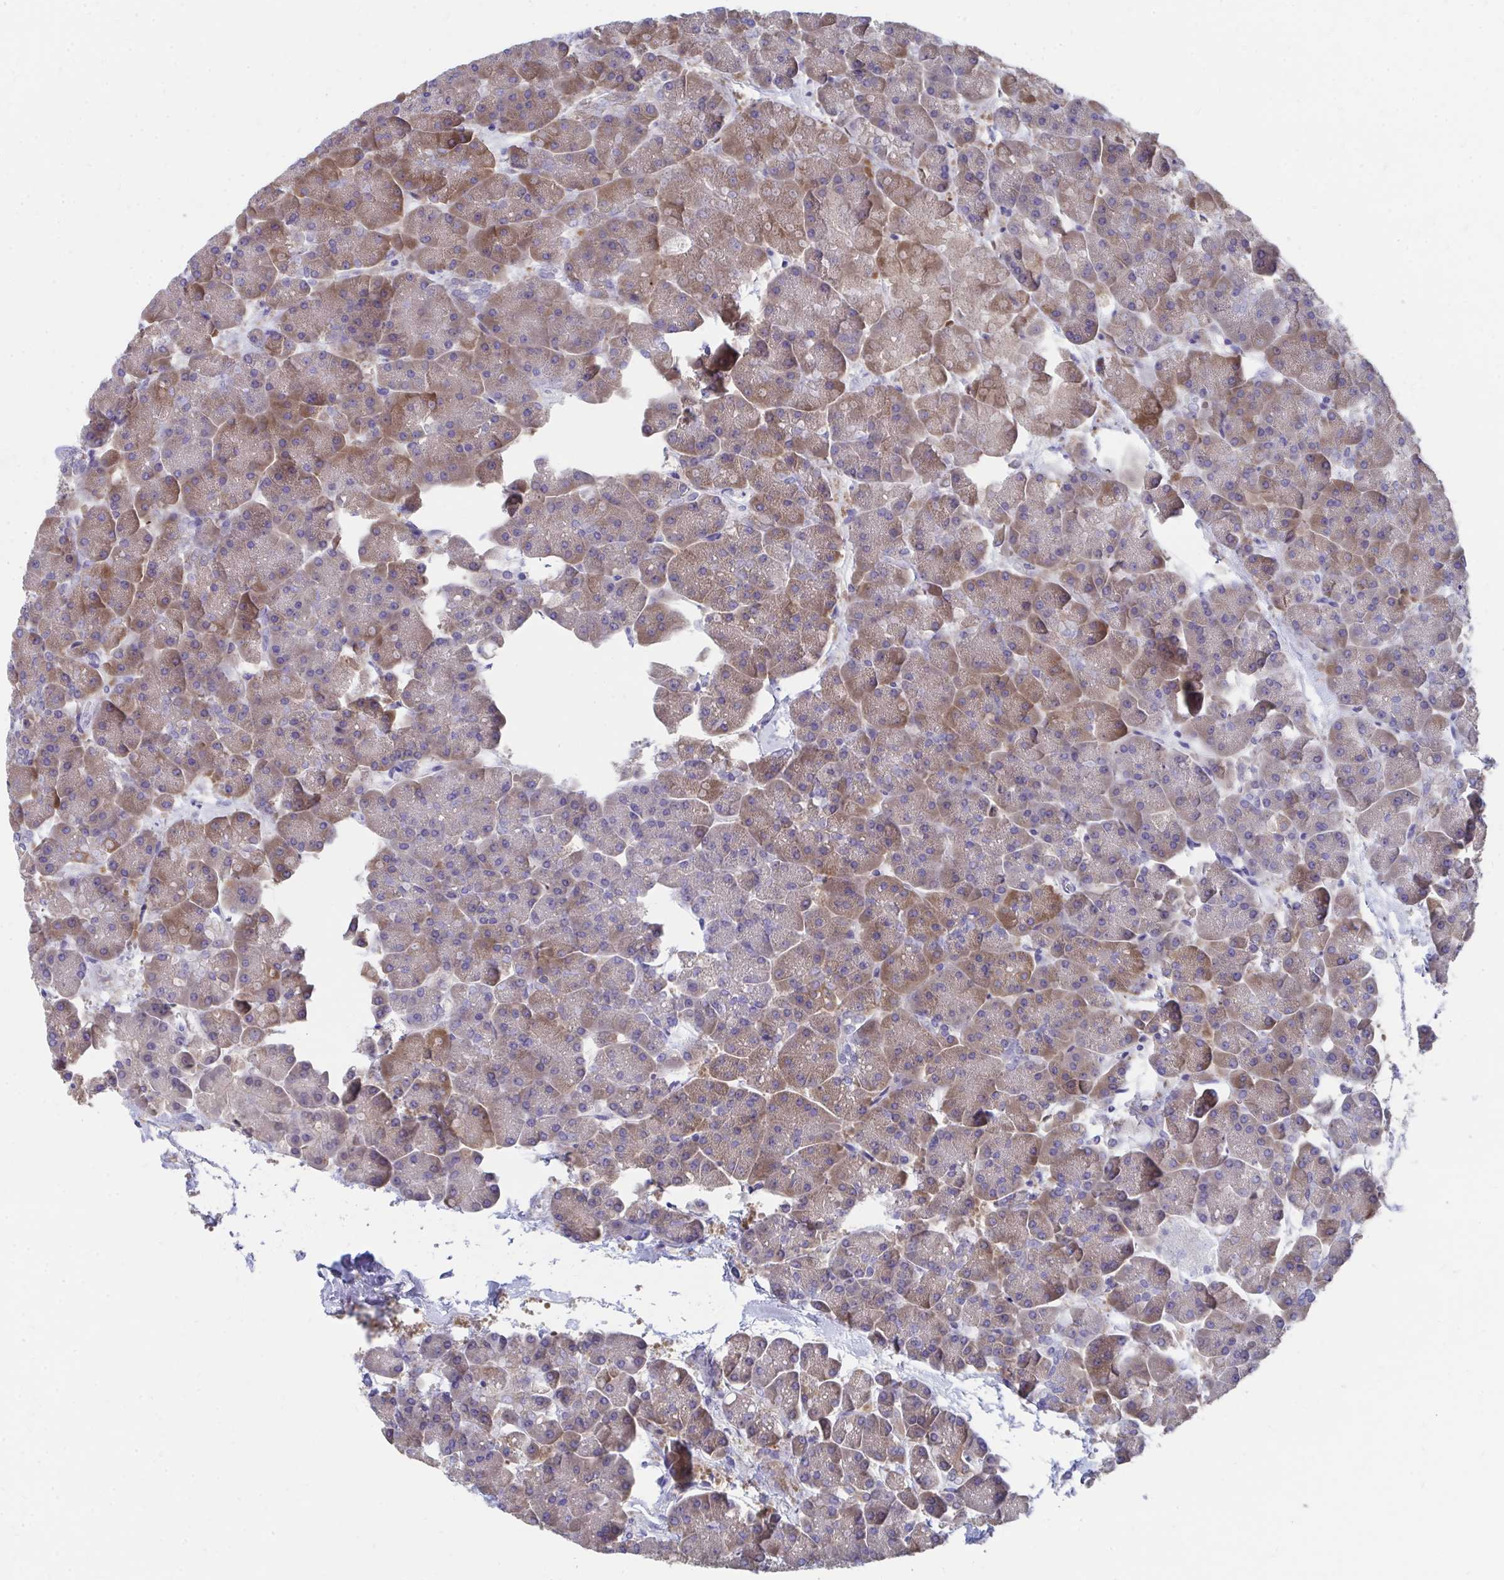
{"staining": {"intensity": "weak", "quantity": "25%-75%", "location": "cytoplasmic/membranous"}, "tissue": "pancreas", "cell_type": "Exocrine glandular cells", "image_type": "normal", "snomed": [{"axis": "morphology", "description": "Normal tissue, NOS"}, {"axis": "topography", "description": "Pancreas"}, {"axis": "topography", "description": "Peripheral nerve tissue"}], "caption": "Exocrine glandular cells exhibit weak cytoplasmic/membranous positivity in approximately 25%-75% of cells in unremarkable pancreas. (DAB IHC with brightfield microscopy, high magnification).", "gene": "HGD", "patient": {"sex": "male", "age": 54}}